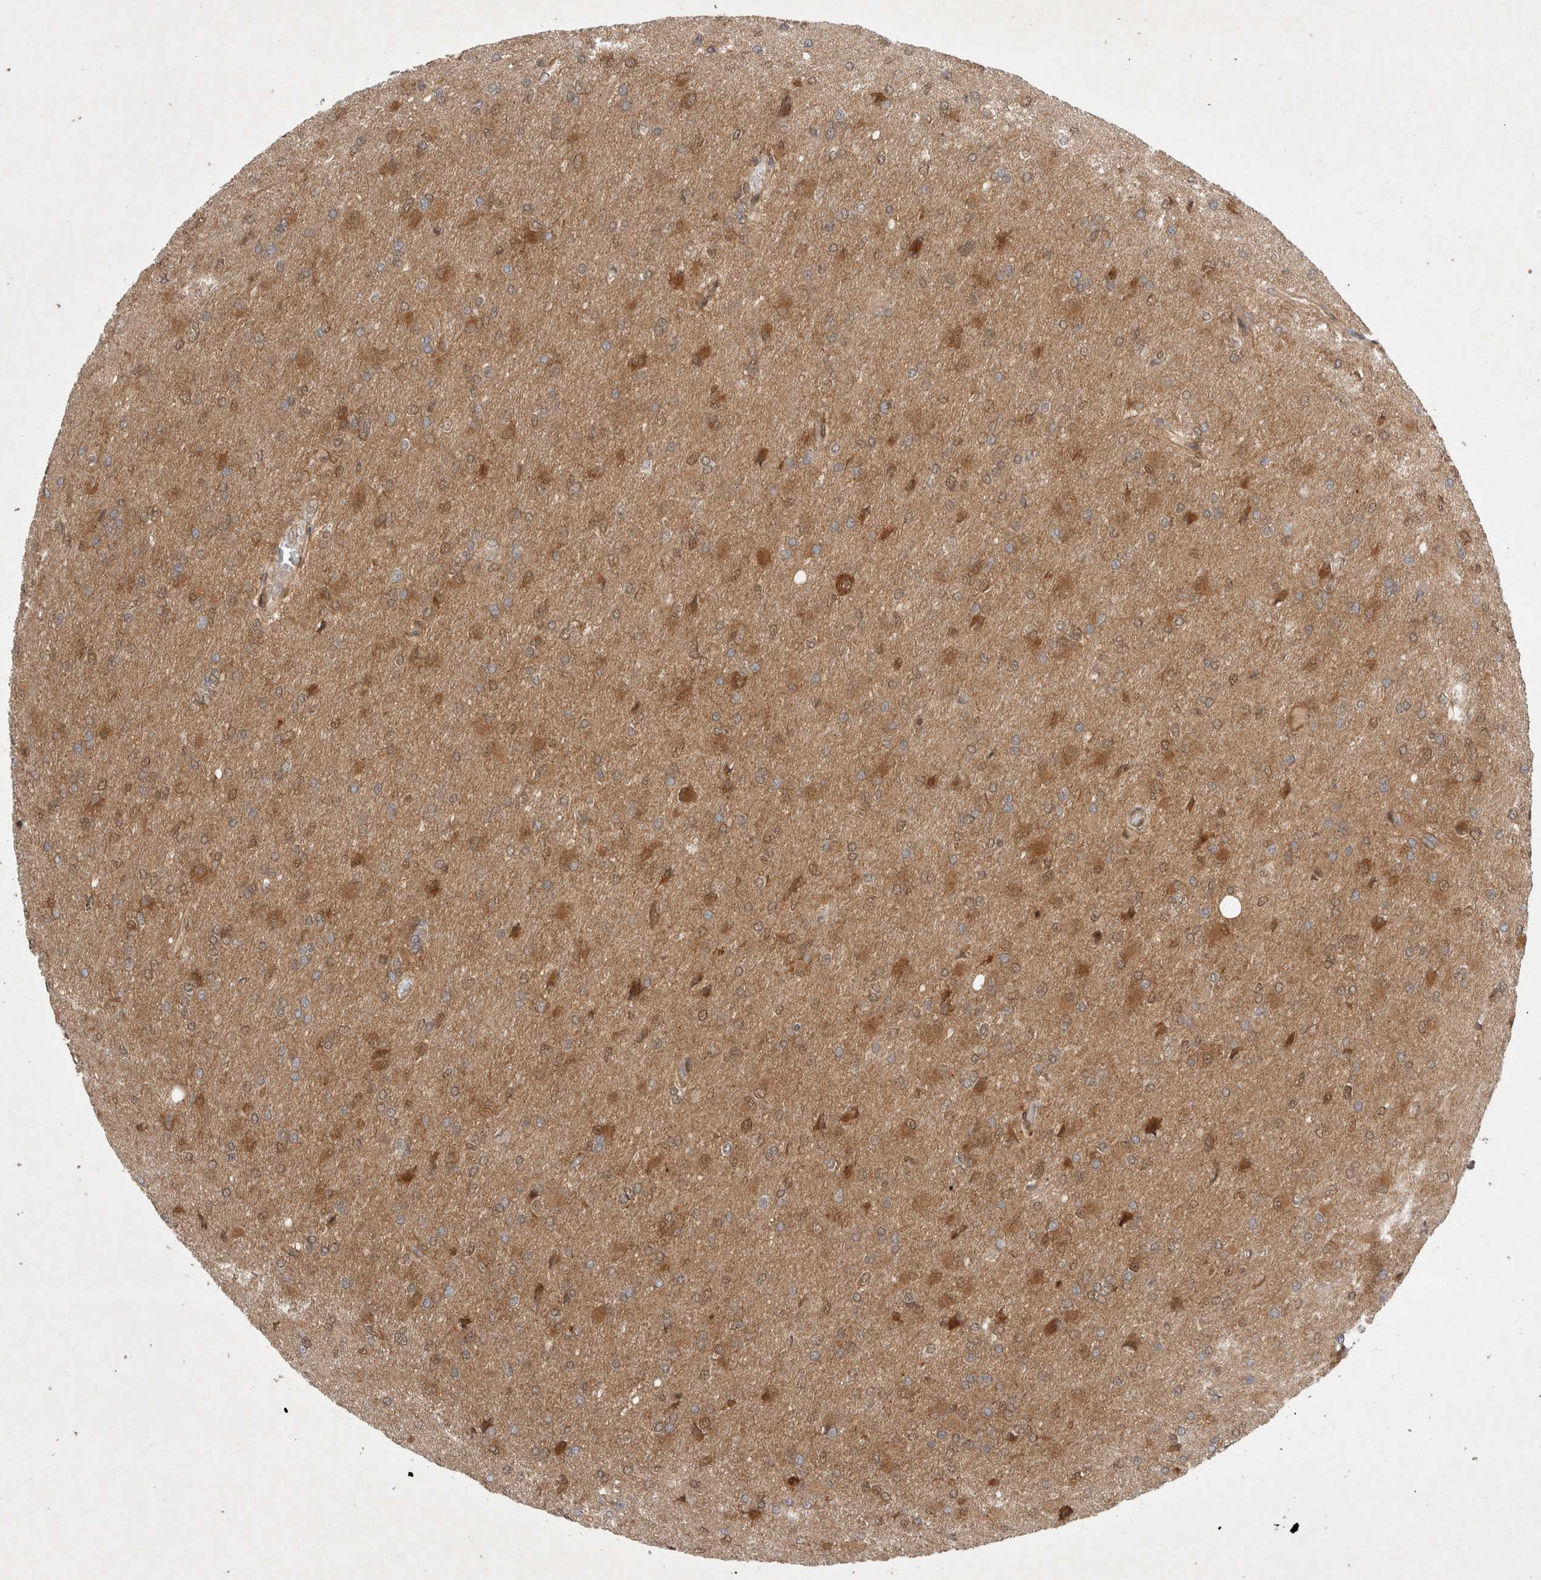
{"staining": {"intensity": "moderate", "quantity": "25%-75%", "location": "cytoplasmic/membranous"}, "tissue": "glioma", "cell_type": "Tumor cells", "image_type": "cancer", "snomed": [{"axis": "morphology", "description": "Glioma, malignant, High grade"}, {"axis": "topography", "description": "Cerebral cortex"}], "caption": "A photomicrograph of glioma stained for a protein reveals moderate cytoplasmic/membranous brown staining in tumor cells.", "gene": "WIPF2", "patient": {"sex": "female", "age": 36}}